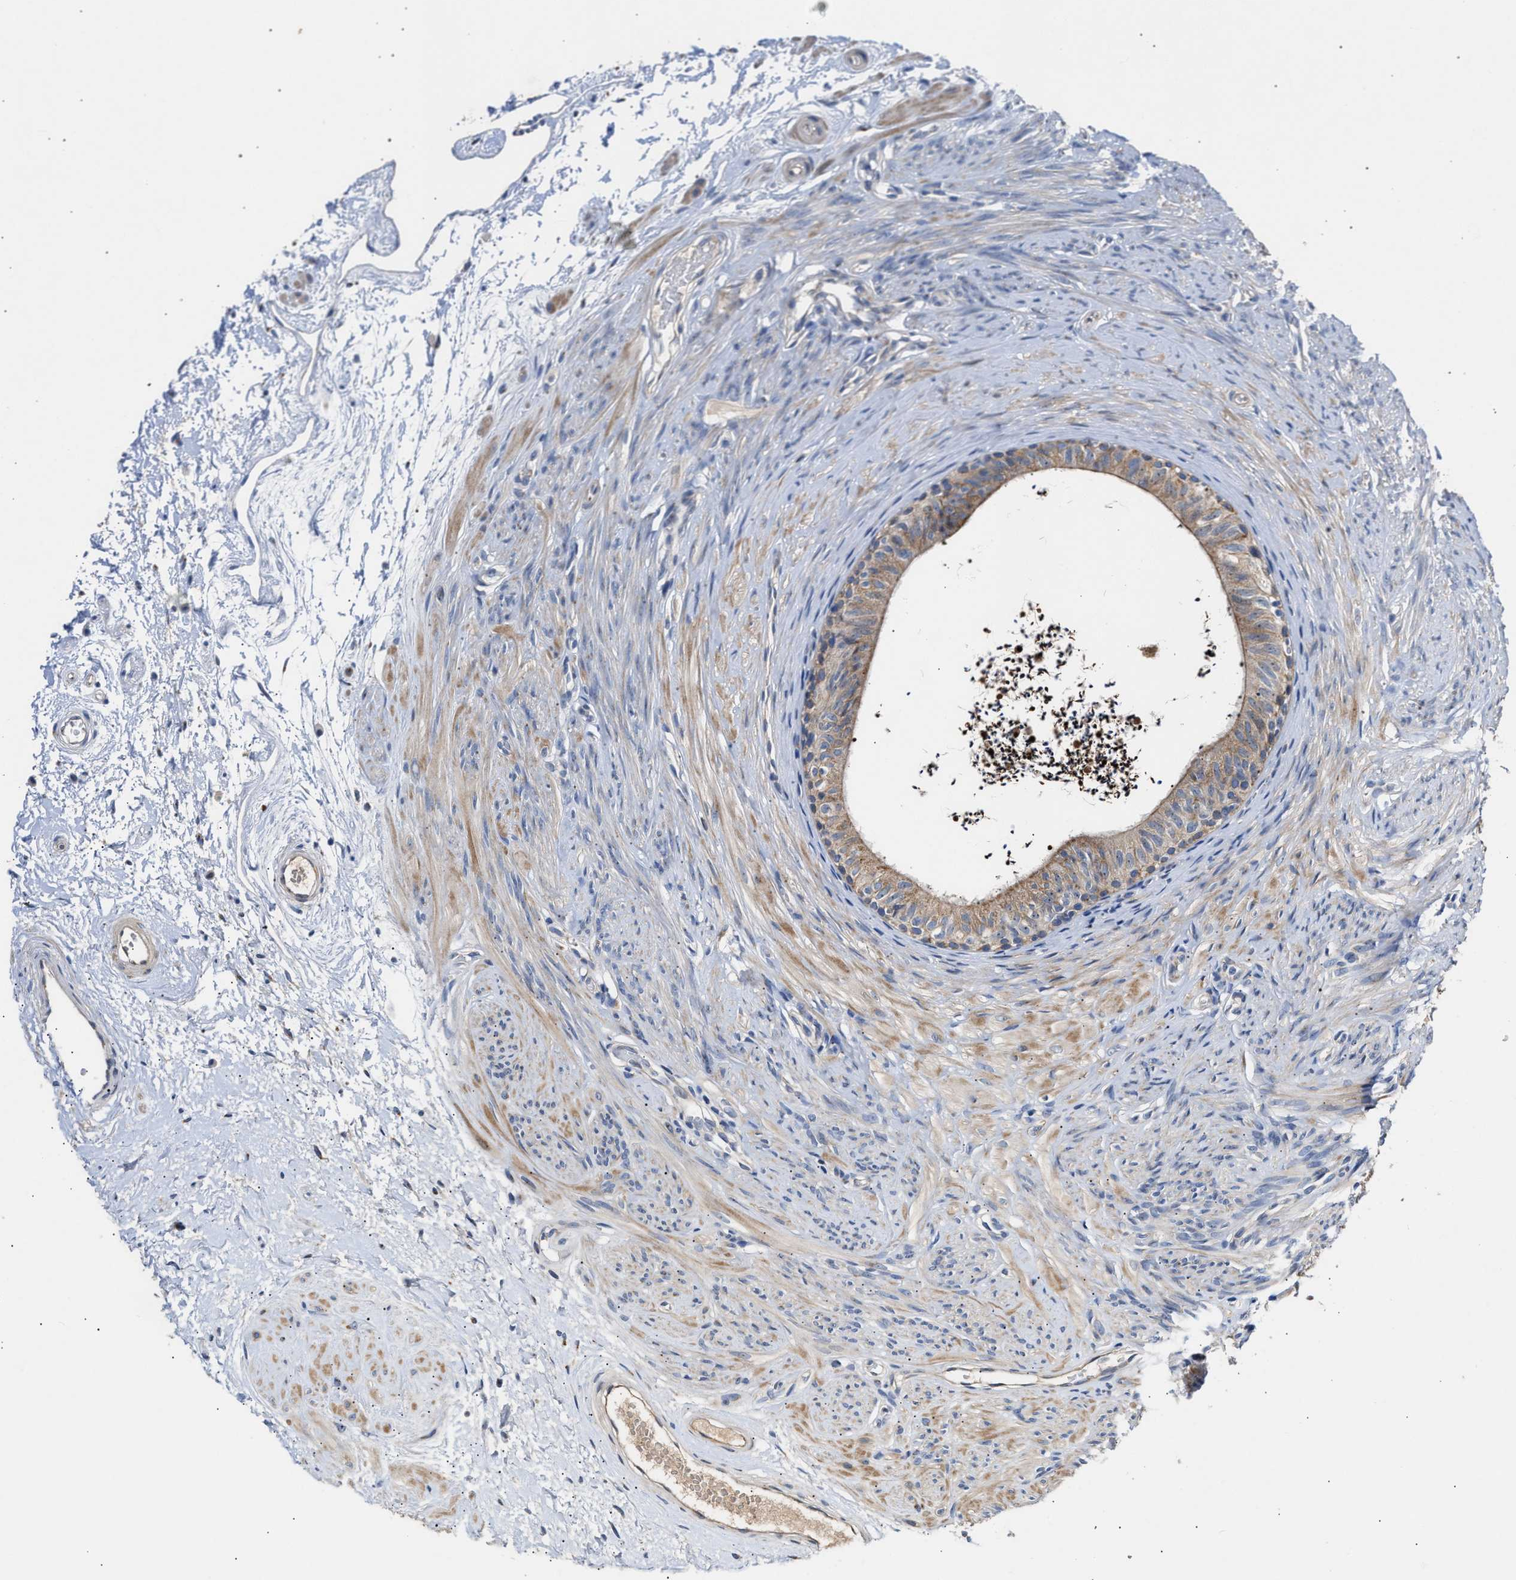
{"staining": {"intensity": "weak", "quantity": "25%-75%", "location": "cytoplasmic/membranous"}, "tissue": "epididymis", "cell_type": "Glandular cells", "image_type": "normal", "snomed": [{"axis": "morphology", "description": "Normal tissue, NOS"}, {"axis": "topography", "description": "Epididymis"}], "caption": "Immunohistochemistry histopathology image of normal human epididymis stained for a protein (brown), which reveals low levels of weak cytoplasmic/membranous positivity in approximately 25%-75% of glandular cells.", "gene": "CCDC146", "patient": {"sex": "male", "age": 56}}